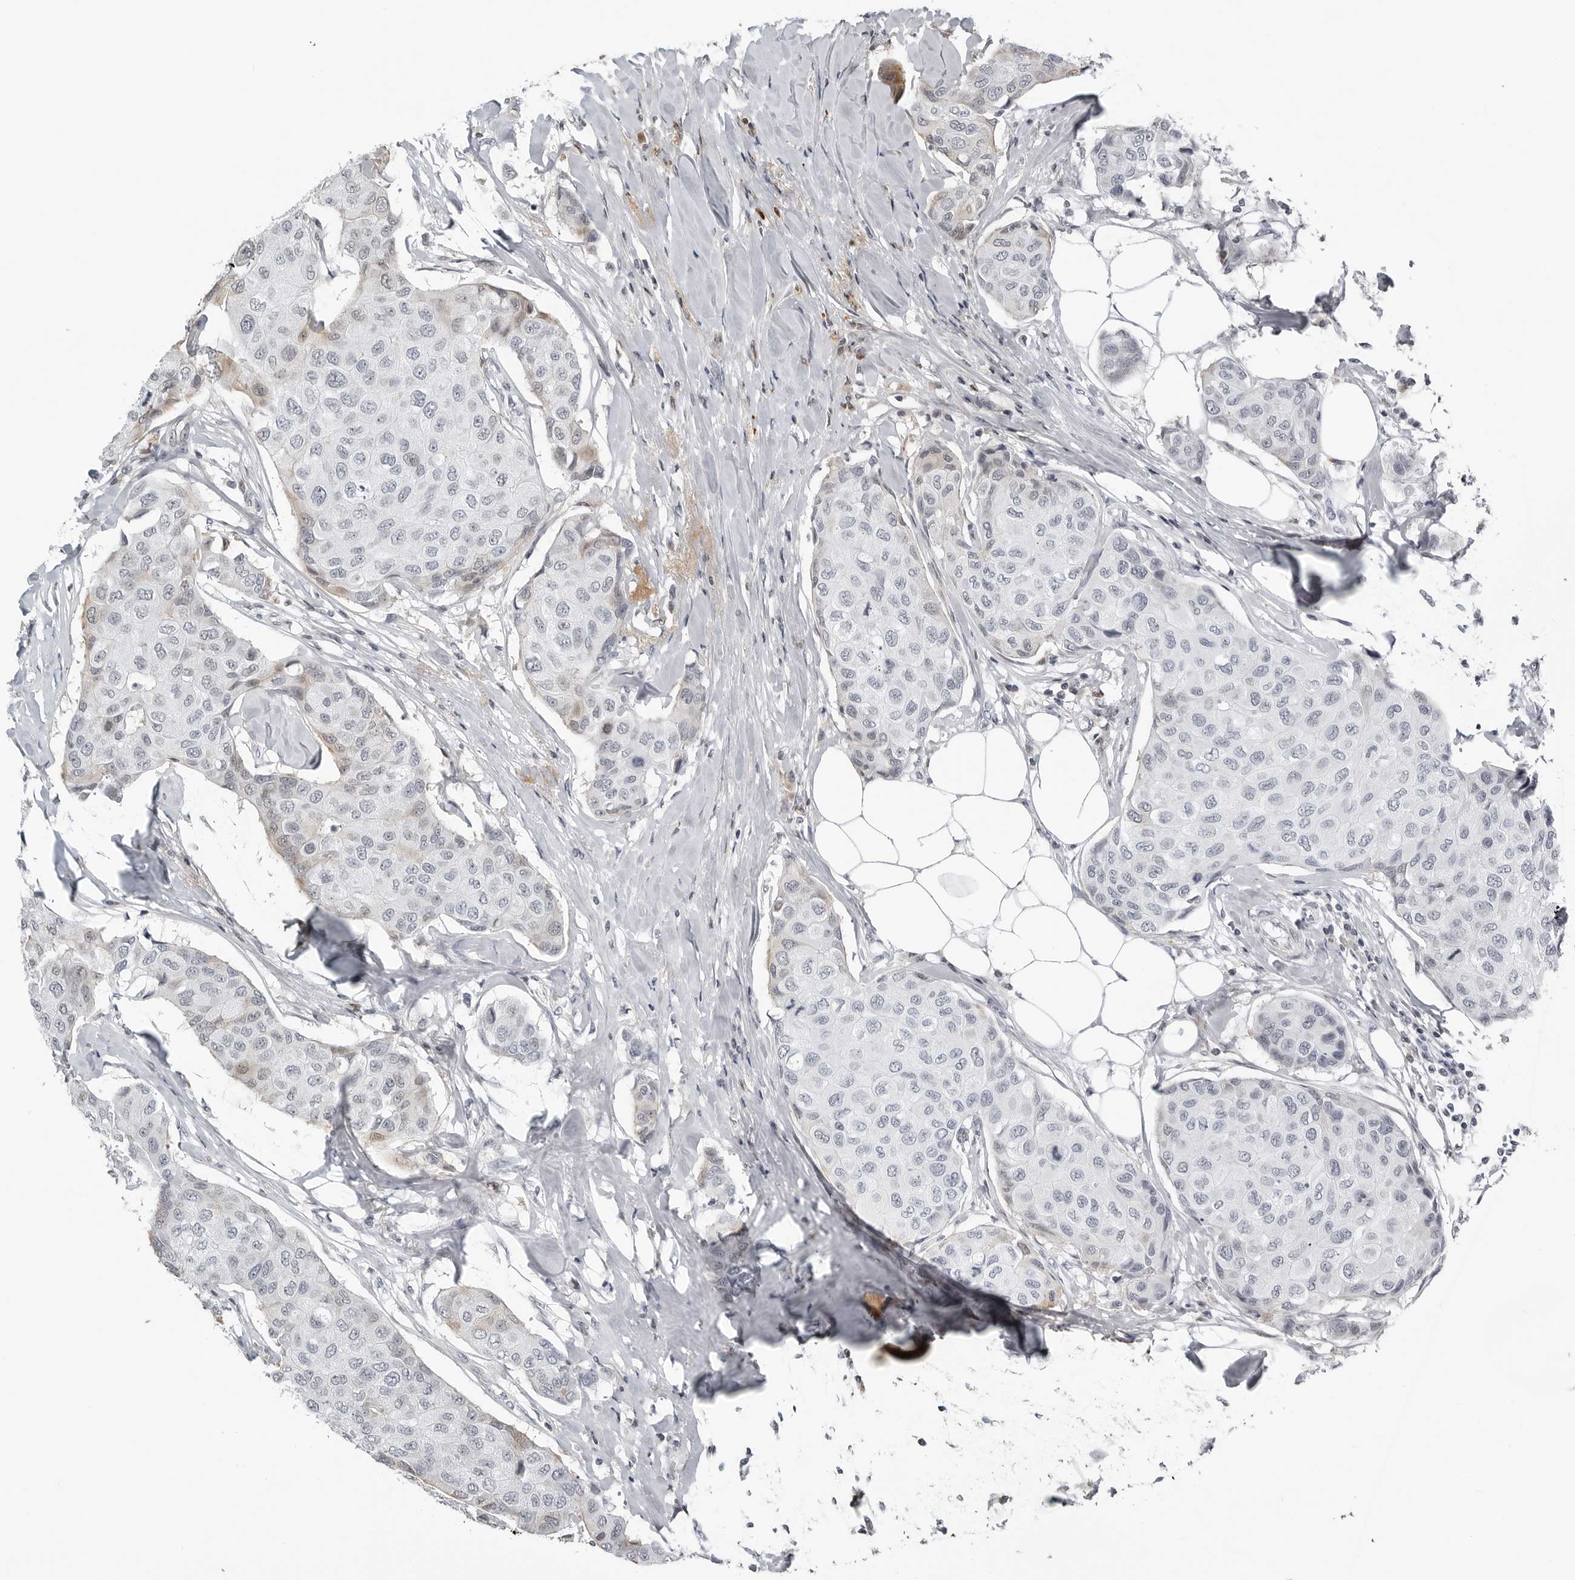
{"staining": {"intensity": "negative", "quantity": "none", "location": "none"}, "tissue": "breast cancer", "cell_type": "Tumor cells", "image_type": "cancer", "snomed": [{"axis": "morphology", "description": "Duct carcinoma"}, {"axis": "topography", "description": "Breast"}], "caption": "Tumor cells show no significant protein positivity in breast infiltrating ductal carcinoma.", "gene": "CXCR5", "patient": {"sex": "female", "age": 80}}